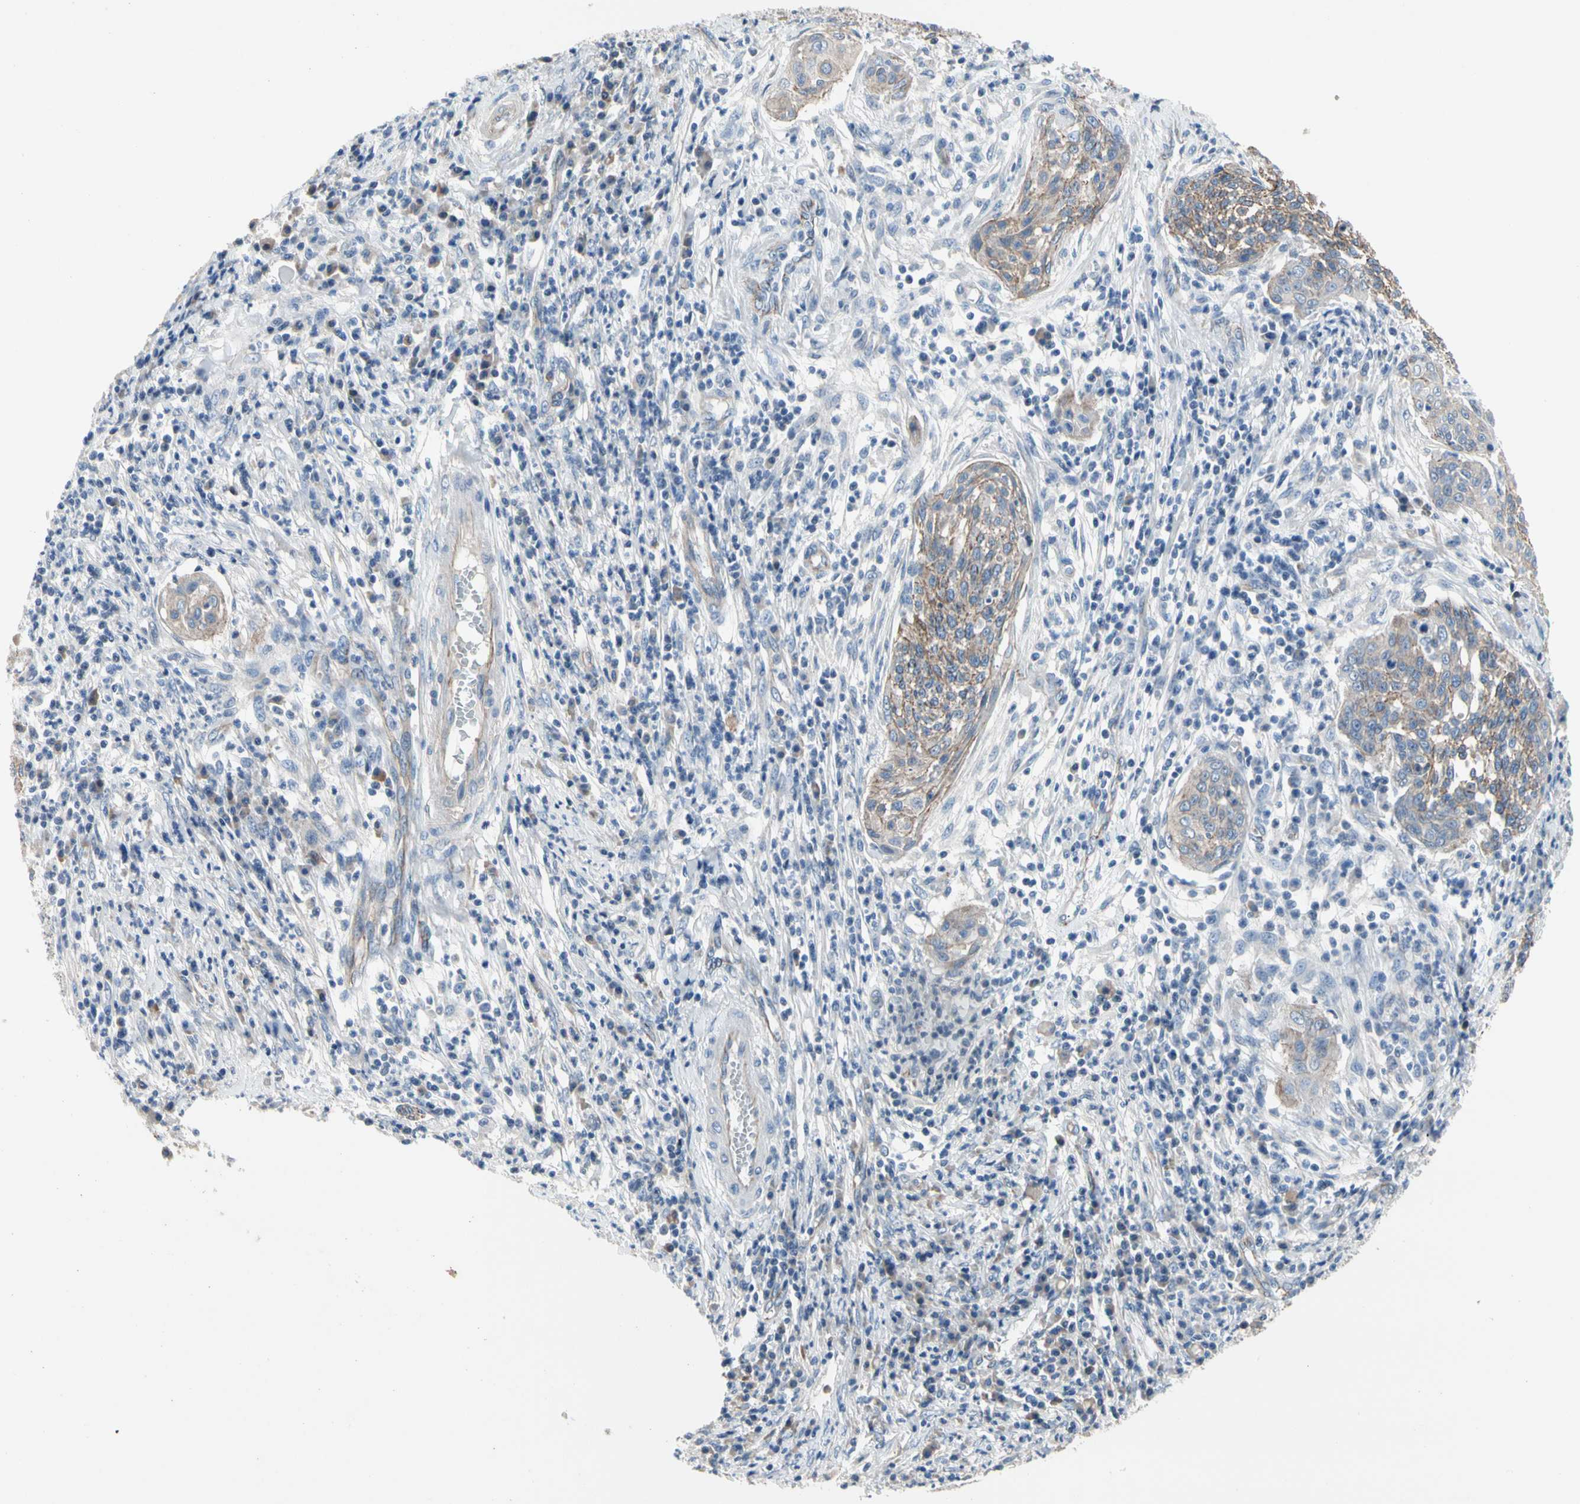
{"staining": {"intensity": "weak", "quantity": ">75%", "location": "cytoplasmic/membranous"}, "tissue": "cervical cancer", "cell_type": "Tumor cells", "image_type": "cancer", "snomed": [{"axis": "morphology", "description": "Squamous cell carcinoma, NOS"}, {"axis": "topography", "description": "Cervix"}], "caption": "DAB (3,3'-diaminobenzidine) immunohistochemical staining of human cervical cancer (squamous cell carcinoma) shows weak cytoplasmic/membranous protein staining in about >75% of tumor cells.", "gene": "LGR6", "patient": {"sex": "female", "age": 34}}